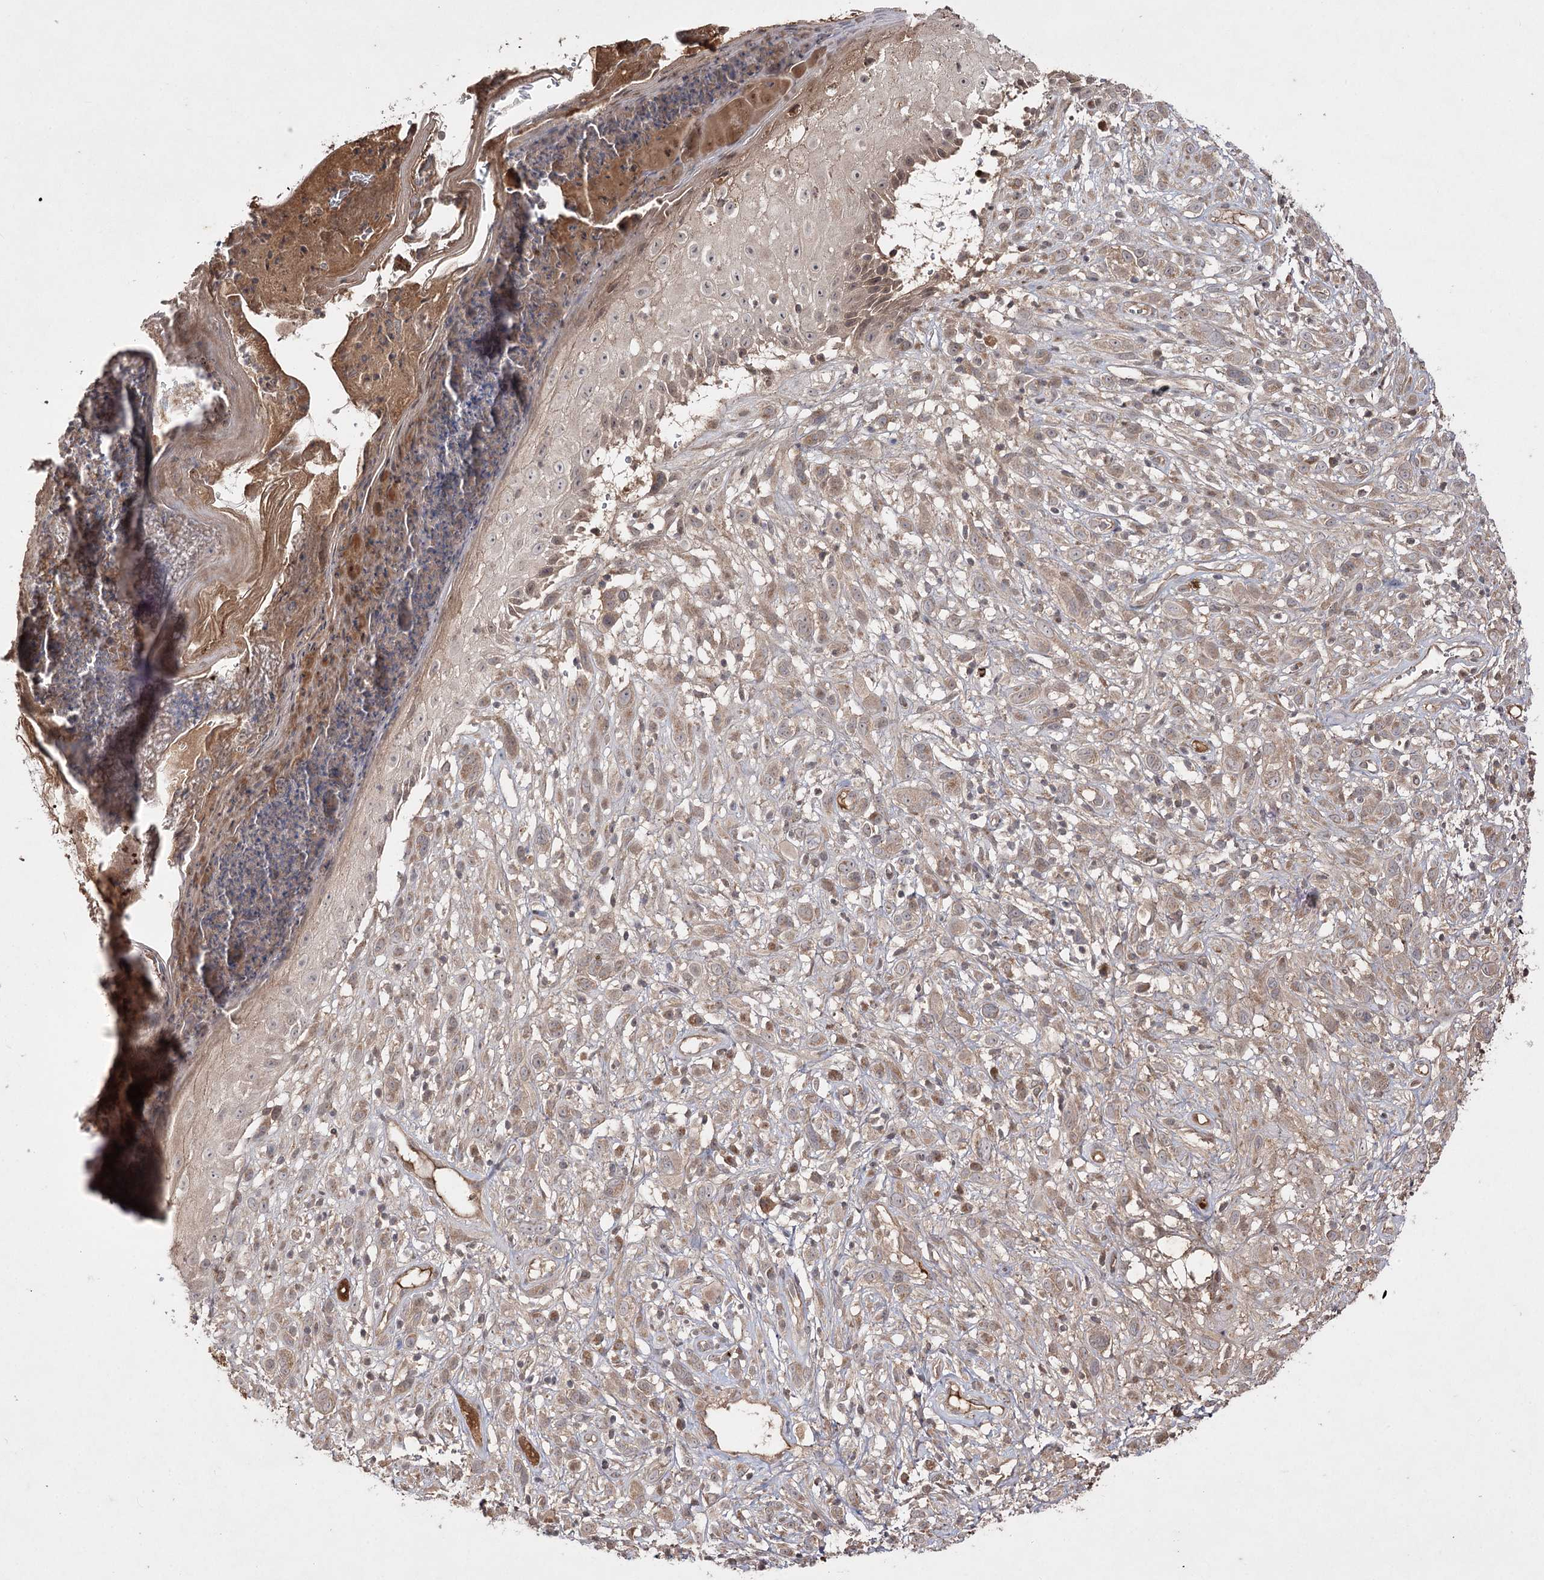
{"staining": {"intensity": "weak", "quantity": ">75%", "location": "cytoplasmic/membranous"}, "tissue": "melanoma", "cell_type": "Tumor cells", "image_type": "cancer", "snomed": [{"axis": "morphology", "description": "Malignant melanoma, NOS"}, {"axis": "topography", "description": "Skin of trunk"}], "caption": "The immunohistochemical stain highlights weak cytoplasmic/membranous expression in tumor cells of malignant melanoma tissue. (DAB = brown stain, brightfield microscopy at high magnification).", "gene": "FANCL", "patient": {"sex": "male", "age": 71}}